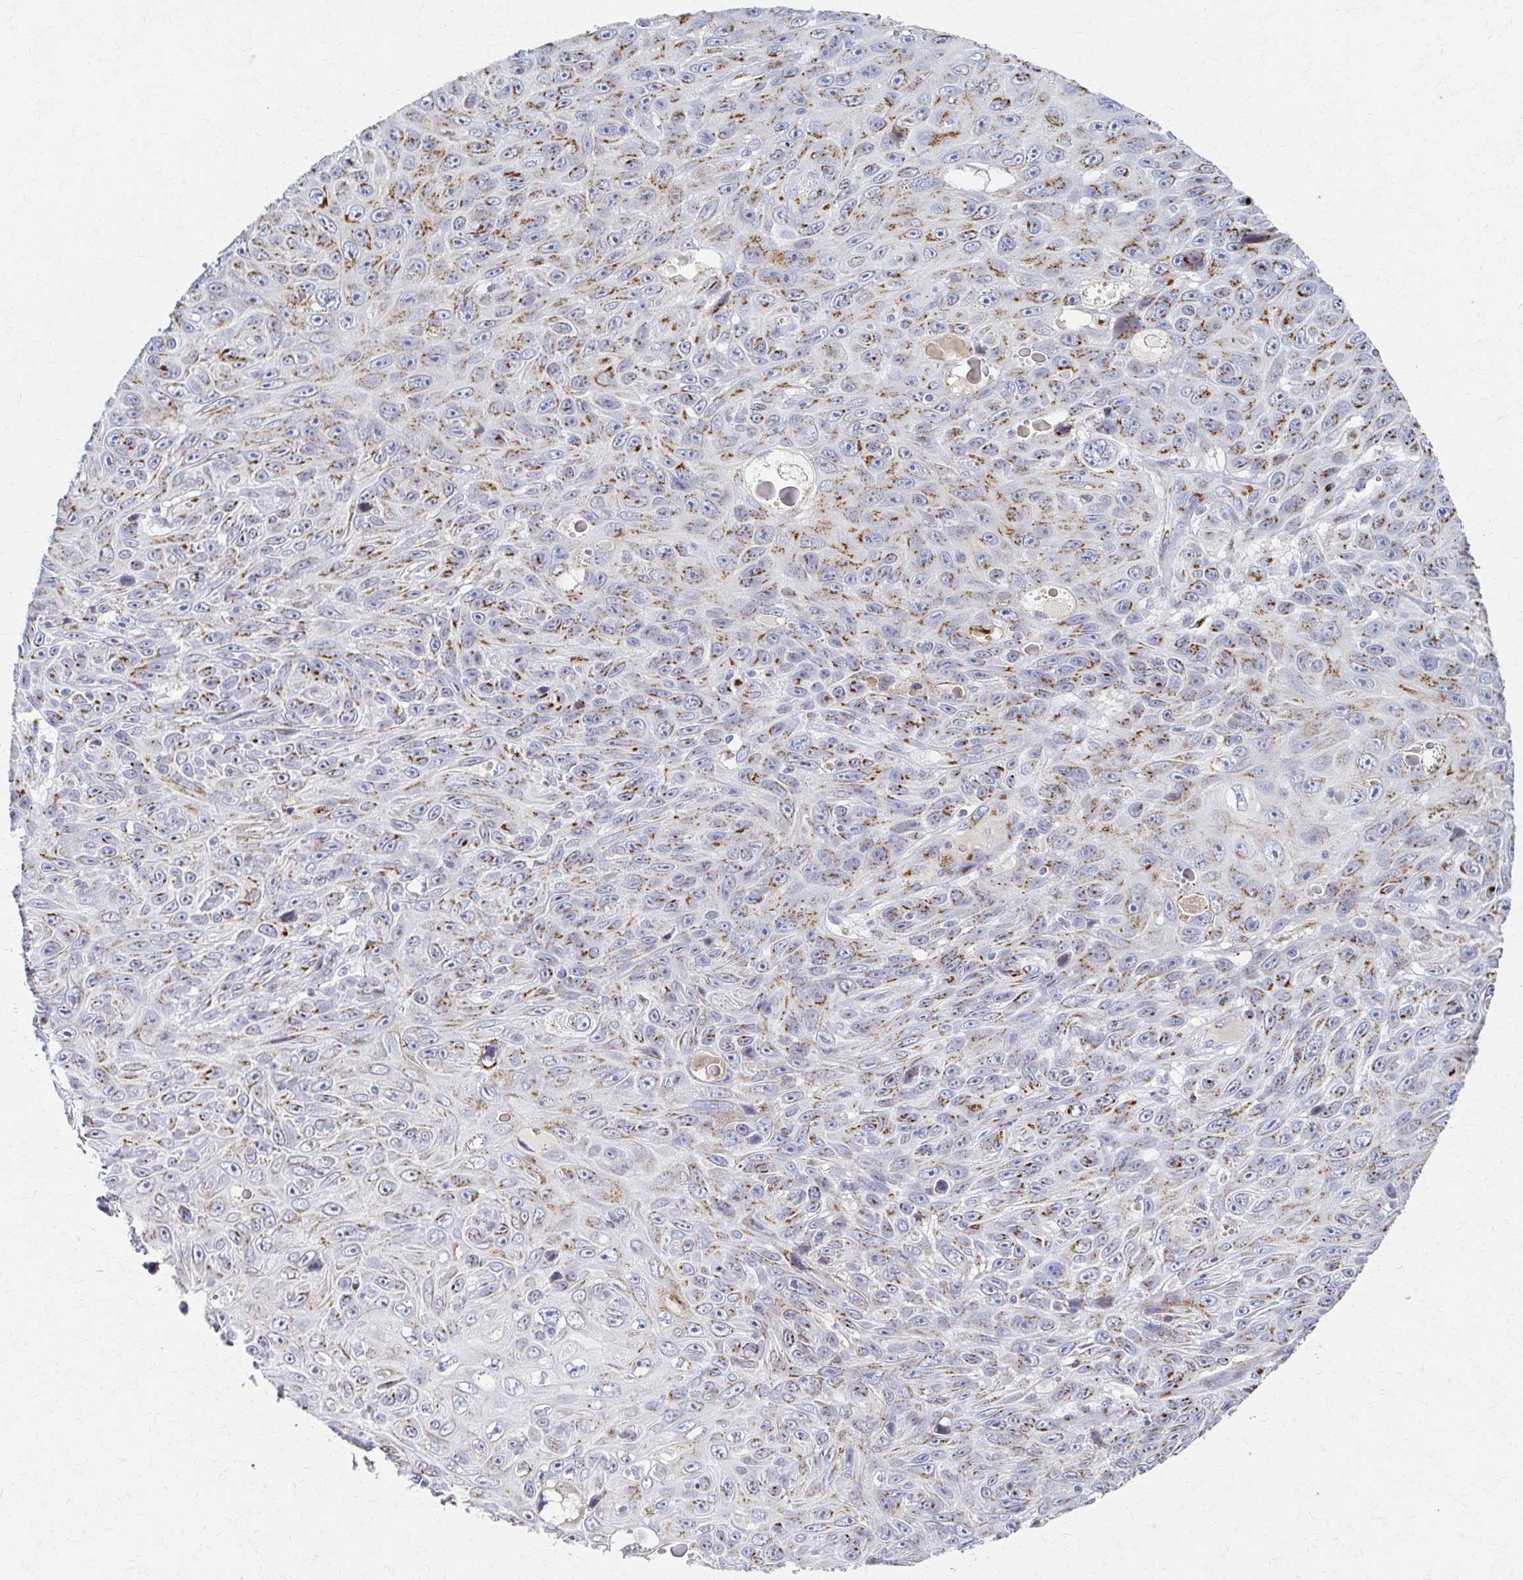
{"staining": {"intensity": "moderate", "quantity": ">75%", "location": "cytoplasmic/membranous"}, "tissue": "skin cancer", "cell_type": "Tumor cells", "image_type": "cancer", "snomed": [{"axis": "morphology", "description": "Squamous cell carcinoma, NOS"}, {"axis": "topography", "description": "Skin"}], "caption": "Protein expression analysis of skin cancer exhibits moderate cytoplasmic/membranous positivity in about >75% of tumor cells.", "gene": "TM9SF1", "patient": {"sex": "male", "age": 82}}